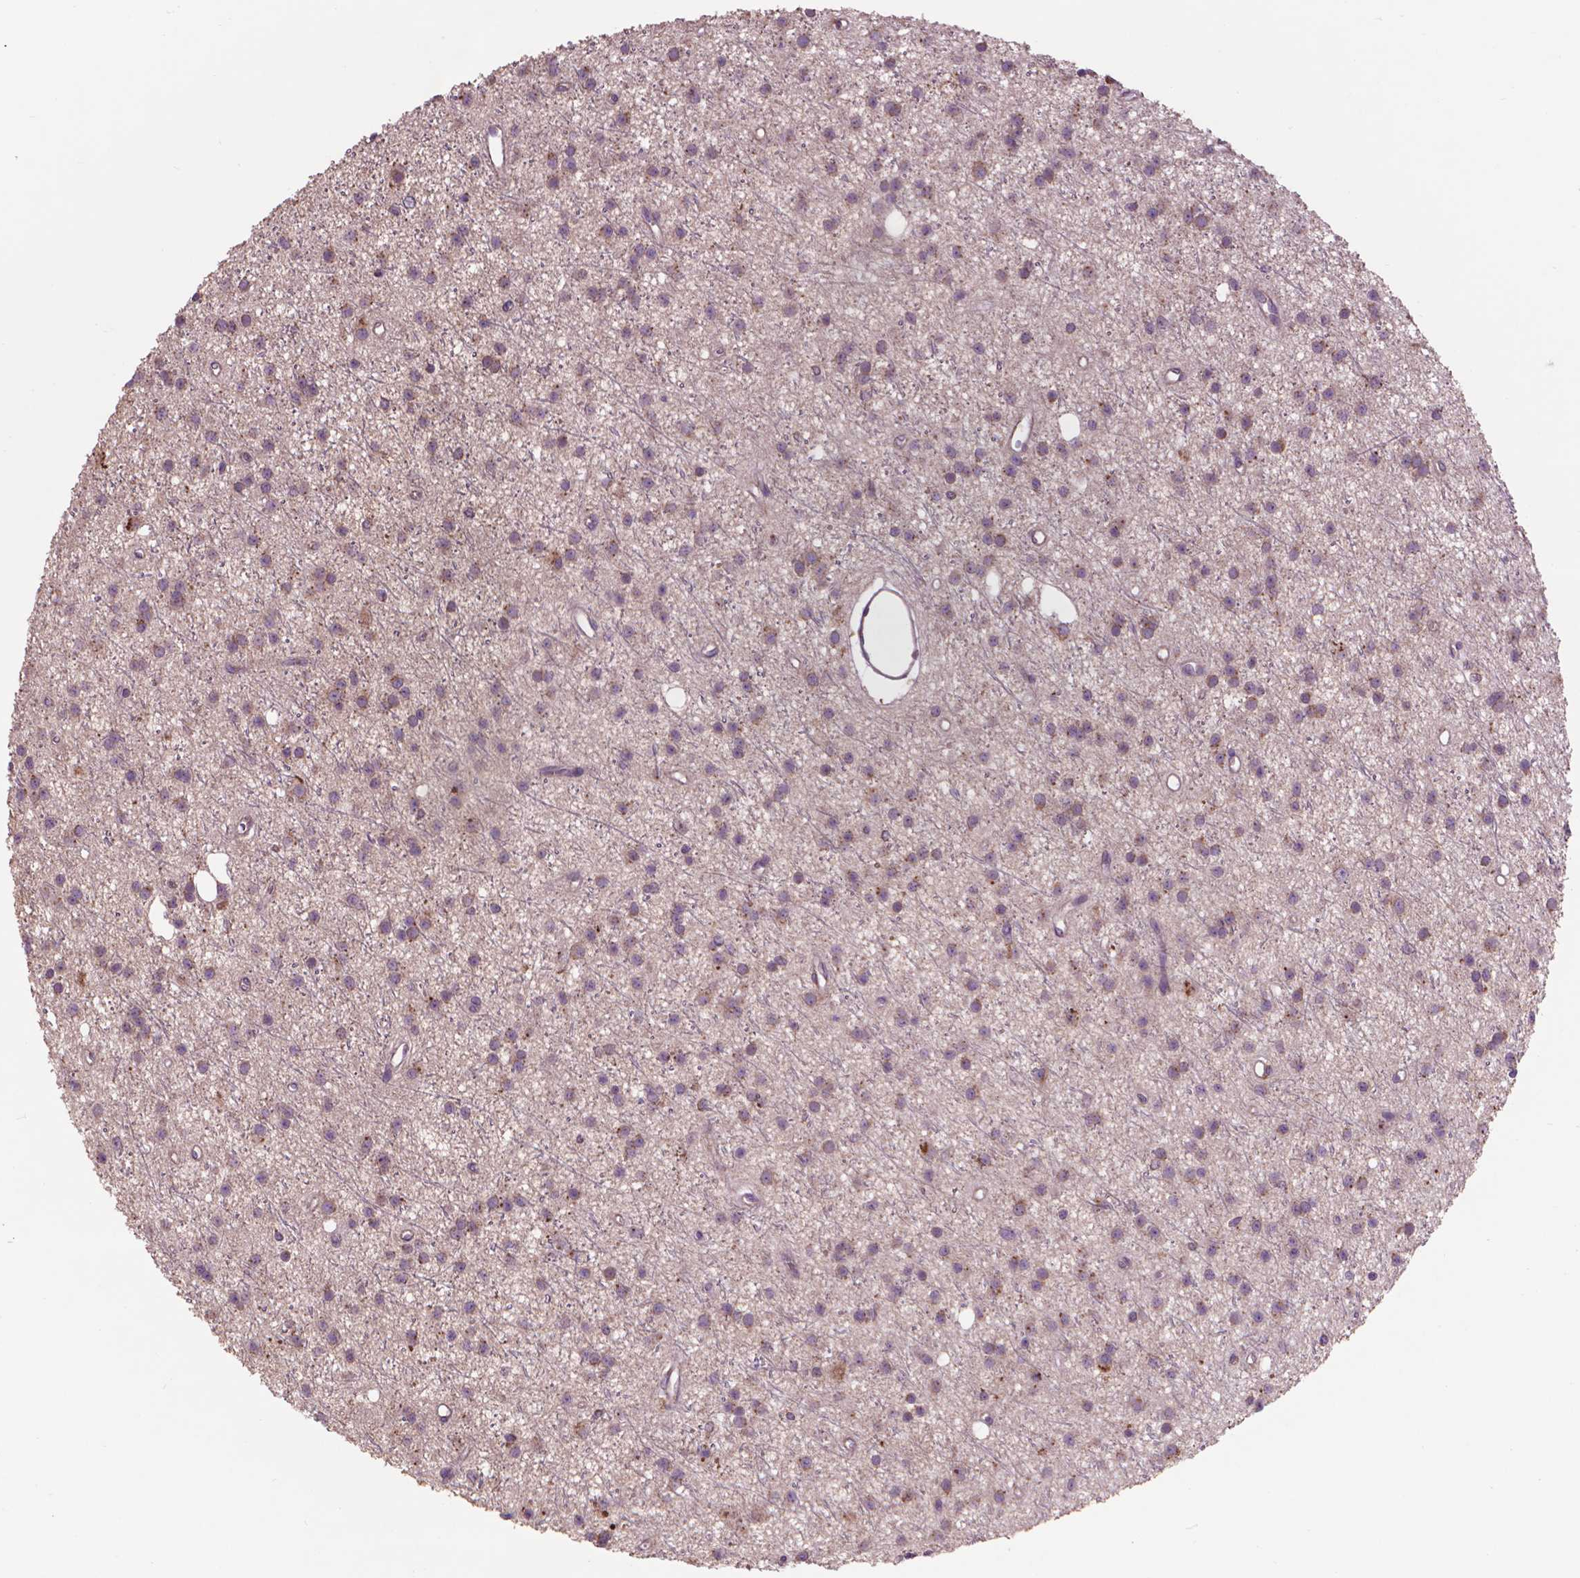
{"staining": {"intensity": "moderate", "quantity": "<25%", "location": "cytoplasmic/membranous"}, "tissue": "glioma", "cell_type": "Tumor cells", "image_type": "cancer", "snomed": [{"axis": "morphology", "description": "Glioma, malignant, Low grade"}, {"axis": "topography", "description": "Brain"}], "caption": "Glioma was stained to show a protein in brown. There is low levels of moderate cytoplasmic/membranous staining in about <25% of tumor cells.", "gene": "GLB1", "patient": {"sex": "male", "age": 27}}